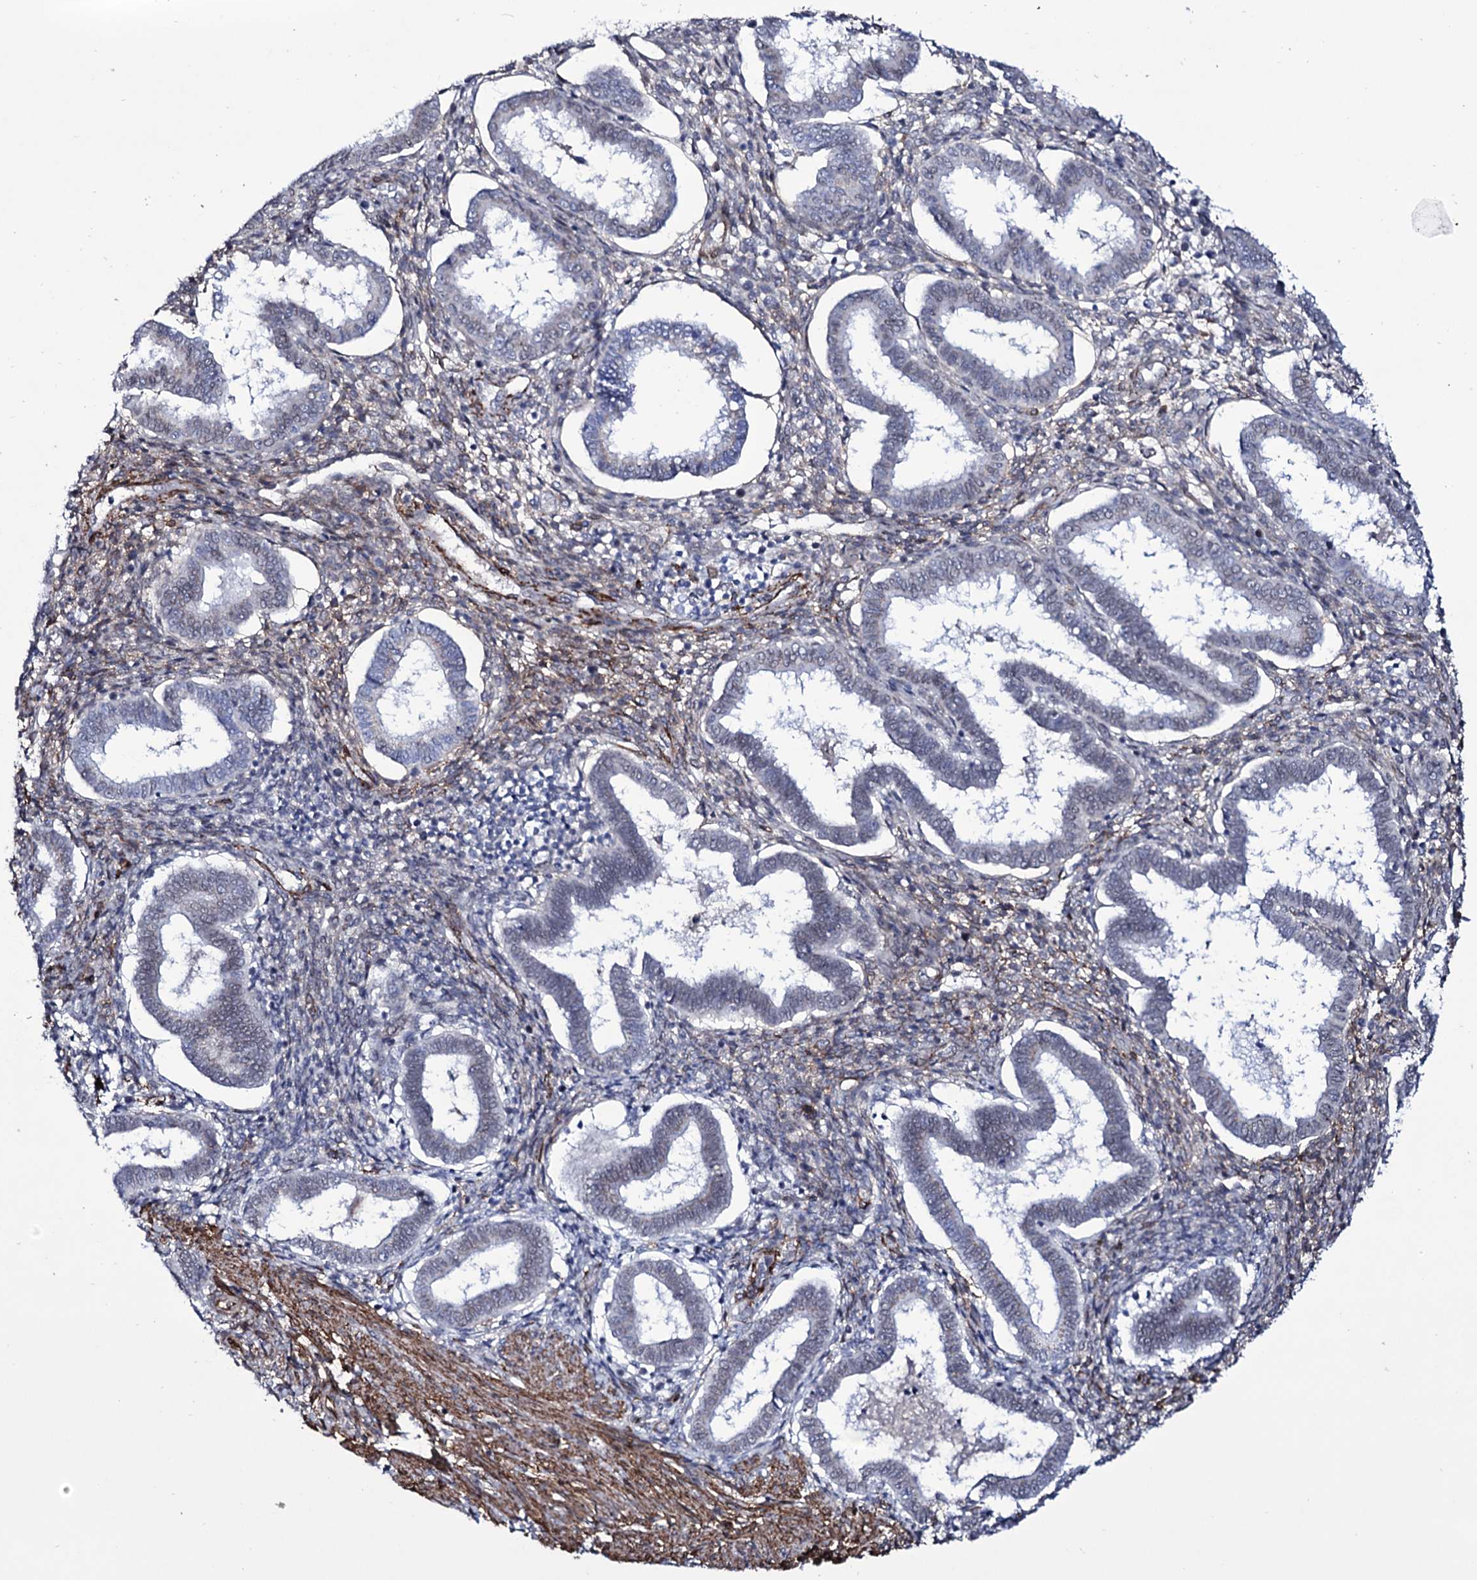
{"staining": {"intensity": "moderate", "quantity": "25%-75%", "location": "cytoplasmic/membranous"}, "tissue": "endometrium", "cell_type": "Cells in endometrial stroma", "image_type": "normal", "snomed": [{"axis": "morphology", "description": "Normal tissue, NOS"}, {"axis": "topography", "description": "Endometrium"}], "caption": "Human endometrium stained for a protein (brown) exhibits moderate cytoplasmic/membranous positive positivity in about 25%-75% of cells in endometrial stroma.", "gene": "ZC3H12C", "patient": {"sex": "female", "age": 24}}